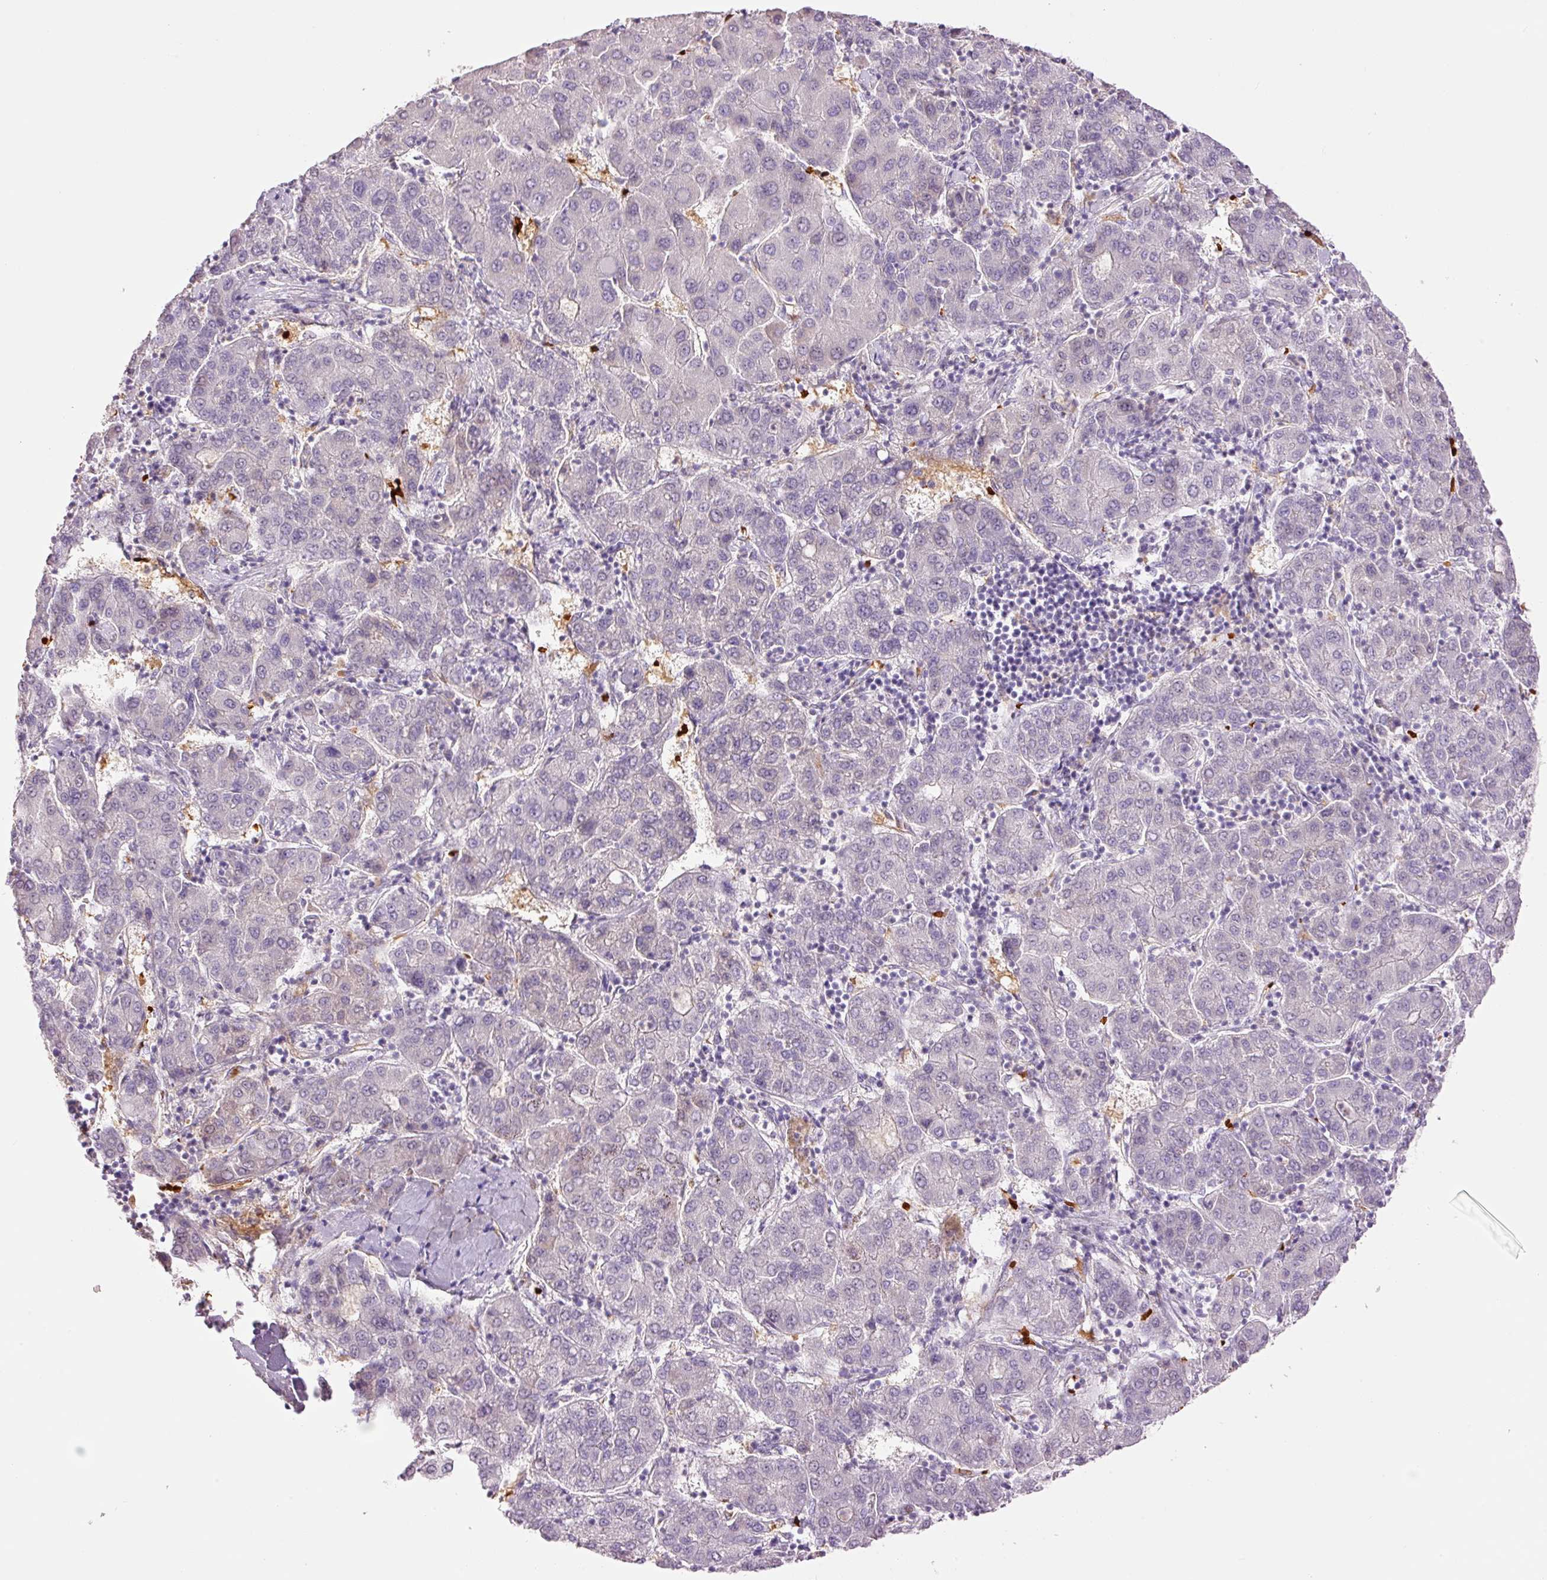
{"staining": {"intensity": "negative", "quantity": "none", "location": "none"}, "tissue": "liver cancer", "cell_type": "Tumor cells", "image_type": "cancer", "snomed": [{"axis": "morphology", "description": "Carcinoma, Hepatocellular, NOS"}, {"axis": "topography", "description": "Liver"}], "caption": "This histopathology image is of liver hepatocellular carcinoma stained with IHC to label a protein in brown with the nuclei are counter-stained blue. There is no expression in tumor cells. (DAB (3,3'-diaminobenzidine) IHC, high magnification).", "gene": "LY6G6D", "patient": {"sex": "male", "age": 65}}